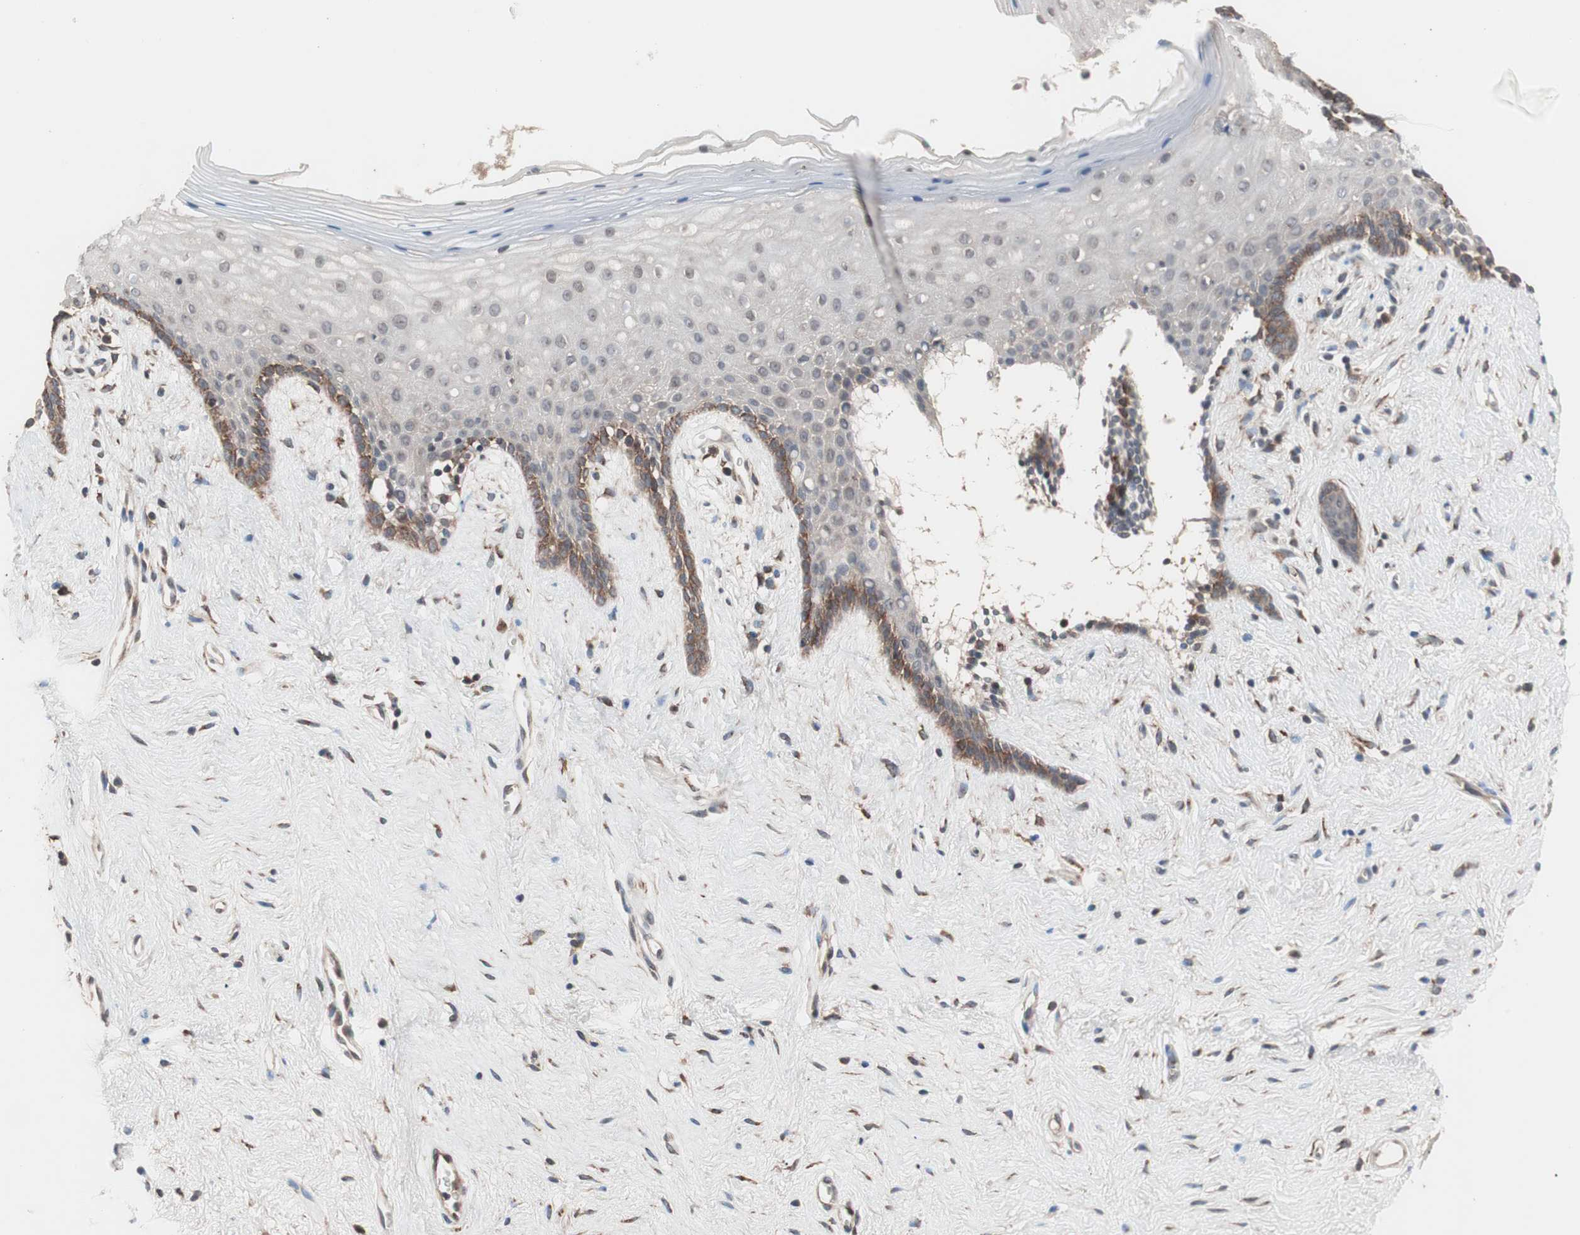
{"staining": {"intensity": "moderate", "quantity": "<25%", "location": "cytoplasmic/membranous"}, "tissue": "vagina", "cell_type": "Squamous epithelial cells", "image_type": "normal", "snomed": [{"axis": "morphology", "description": "Normal tissue, NOS"}, {"axis": "topography", "description": "Vagina"}], "caption": "A brown stain labels moderate cytoplasmic/membranous staining of a protein in squamous epithelial cells of unremarkable human vagina. The staining was performed using DAB (3,3'-diaminobenzidine) to visualize the protein expression in brown, while the nuclei were stained in blue with hematoxylin (Magnification: 20x).", "gene": "IRS1", "patient": {"sex": "female", "age": 44}}